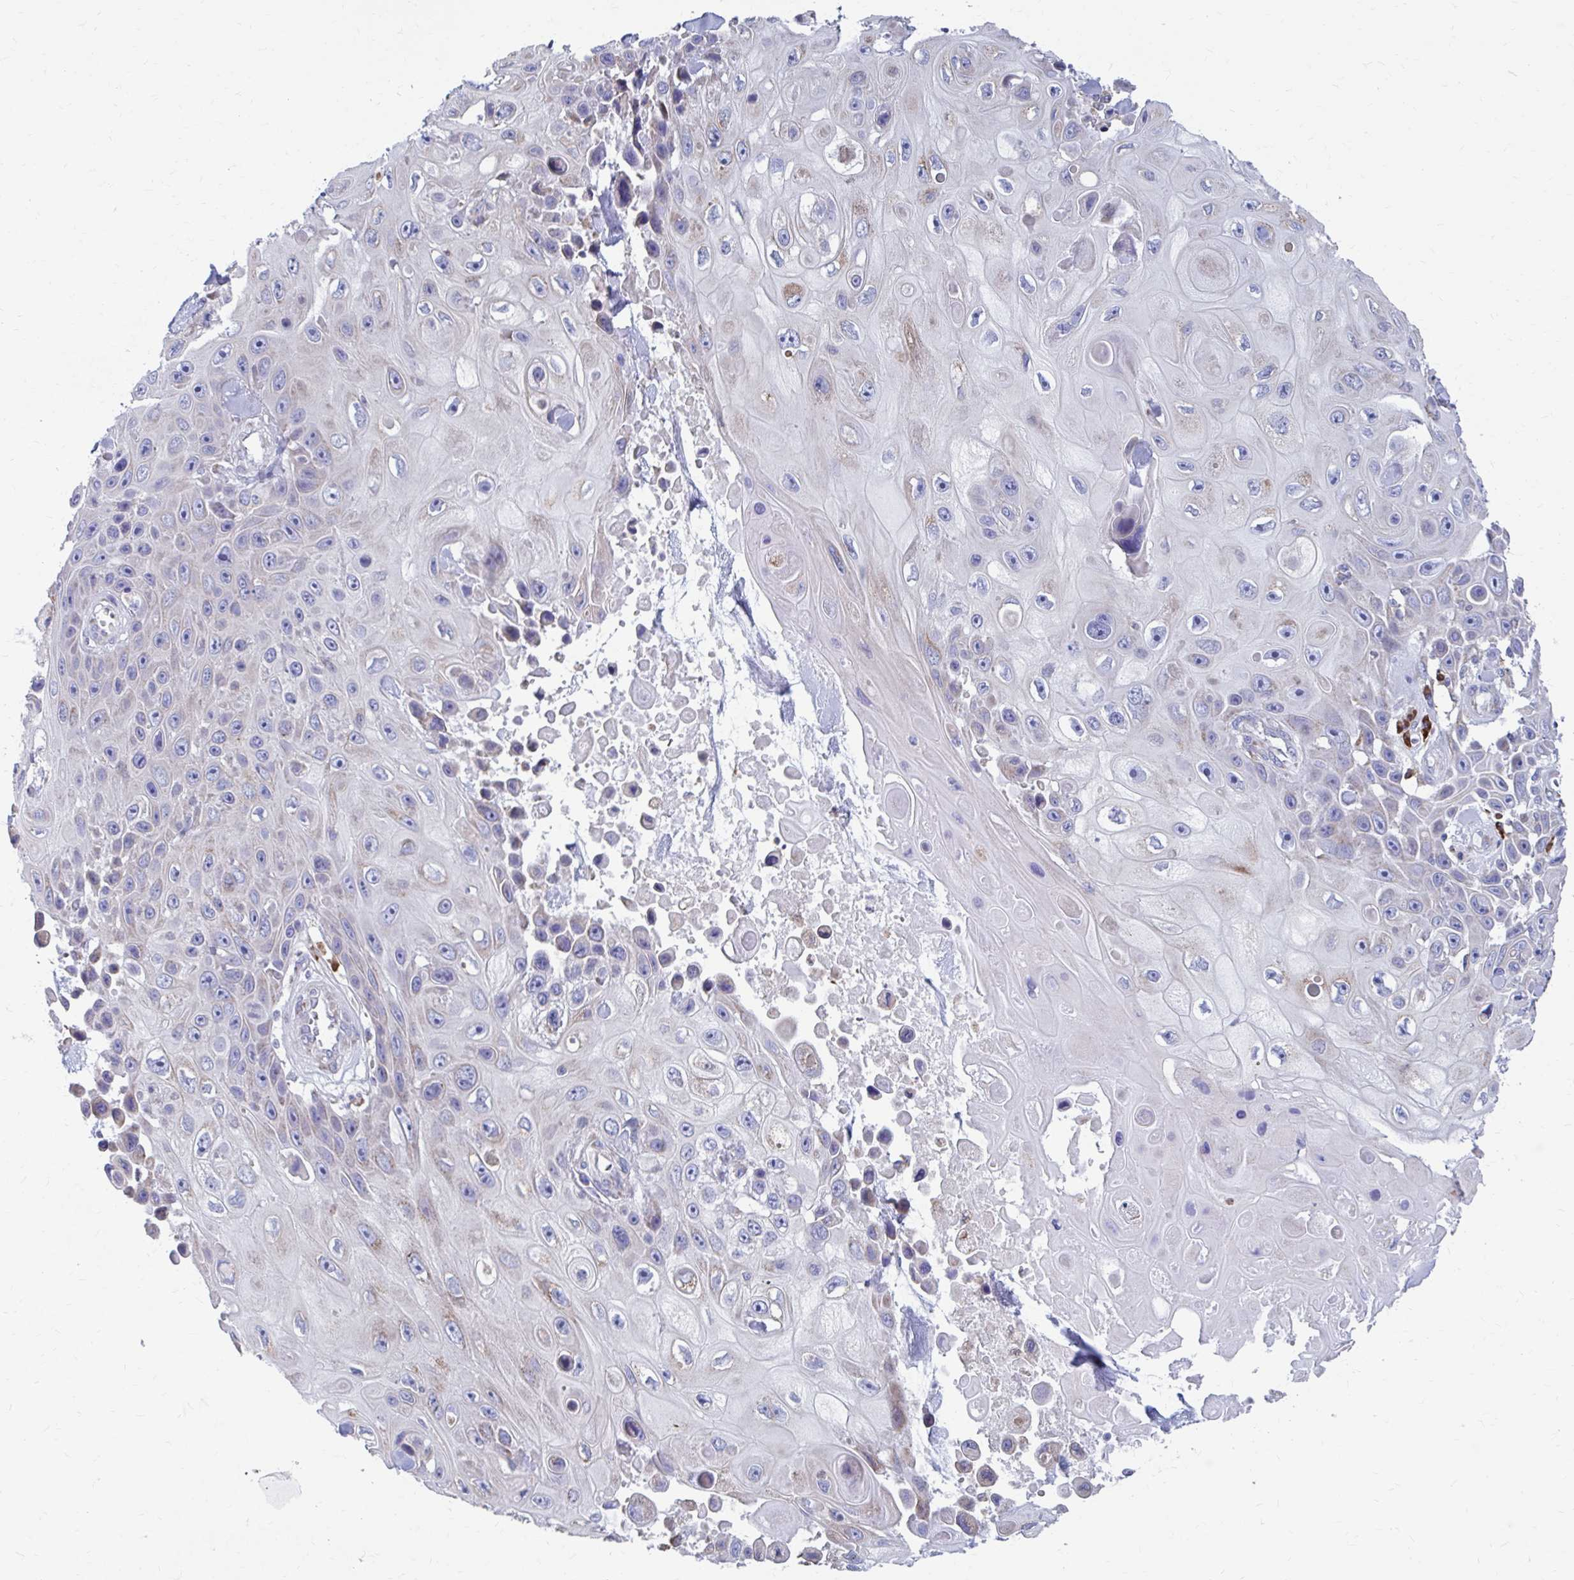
{"staining": {"intensity": "weak", "quantity": "<25%", "location": "cytoplasmic/membranous"}, "tissue": "skin cancer", "cell_type": "Tumor cells", "image_type": "cancer", "snomed": [{"axis": "morphology", "description": "Squamous cell carcinoma, NOS"}, {"axis": "topography", "description": "Skin"}], "caption": "High magnification brightfield microscopy of skin cancer stained with DAB (3,3'-diaminobenzidine) (brown) and counterstained with hematoxylin (blue): tumor cells show no significant positivity.", "gene": "FKBP2", "patient": {"sex": "male", "age": 82}}